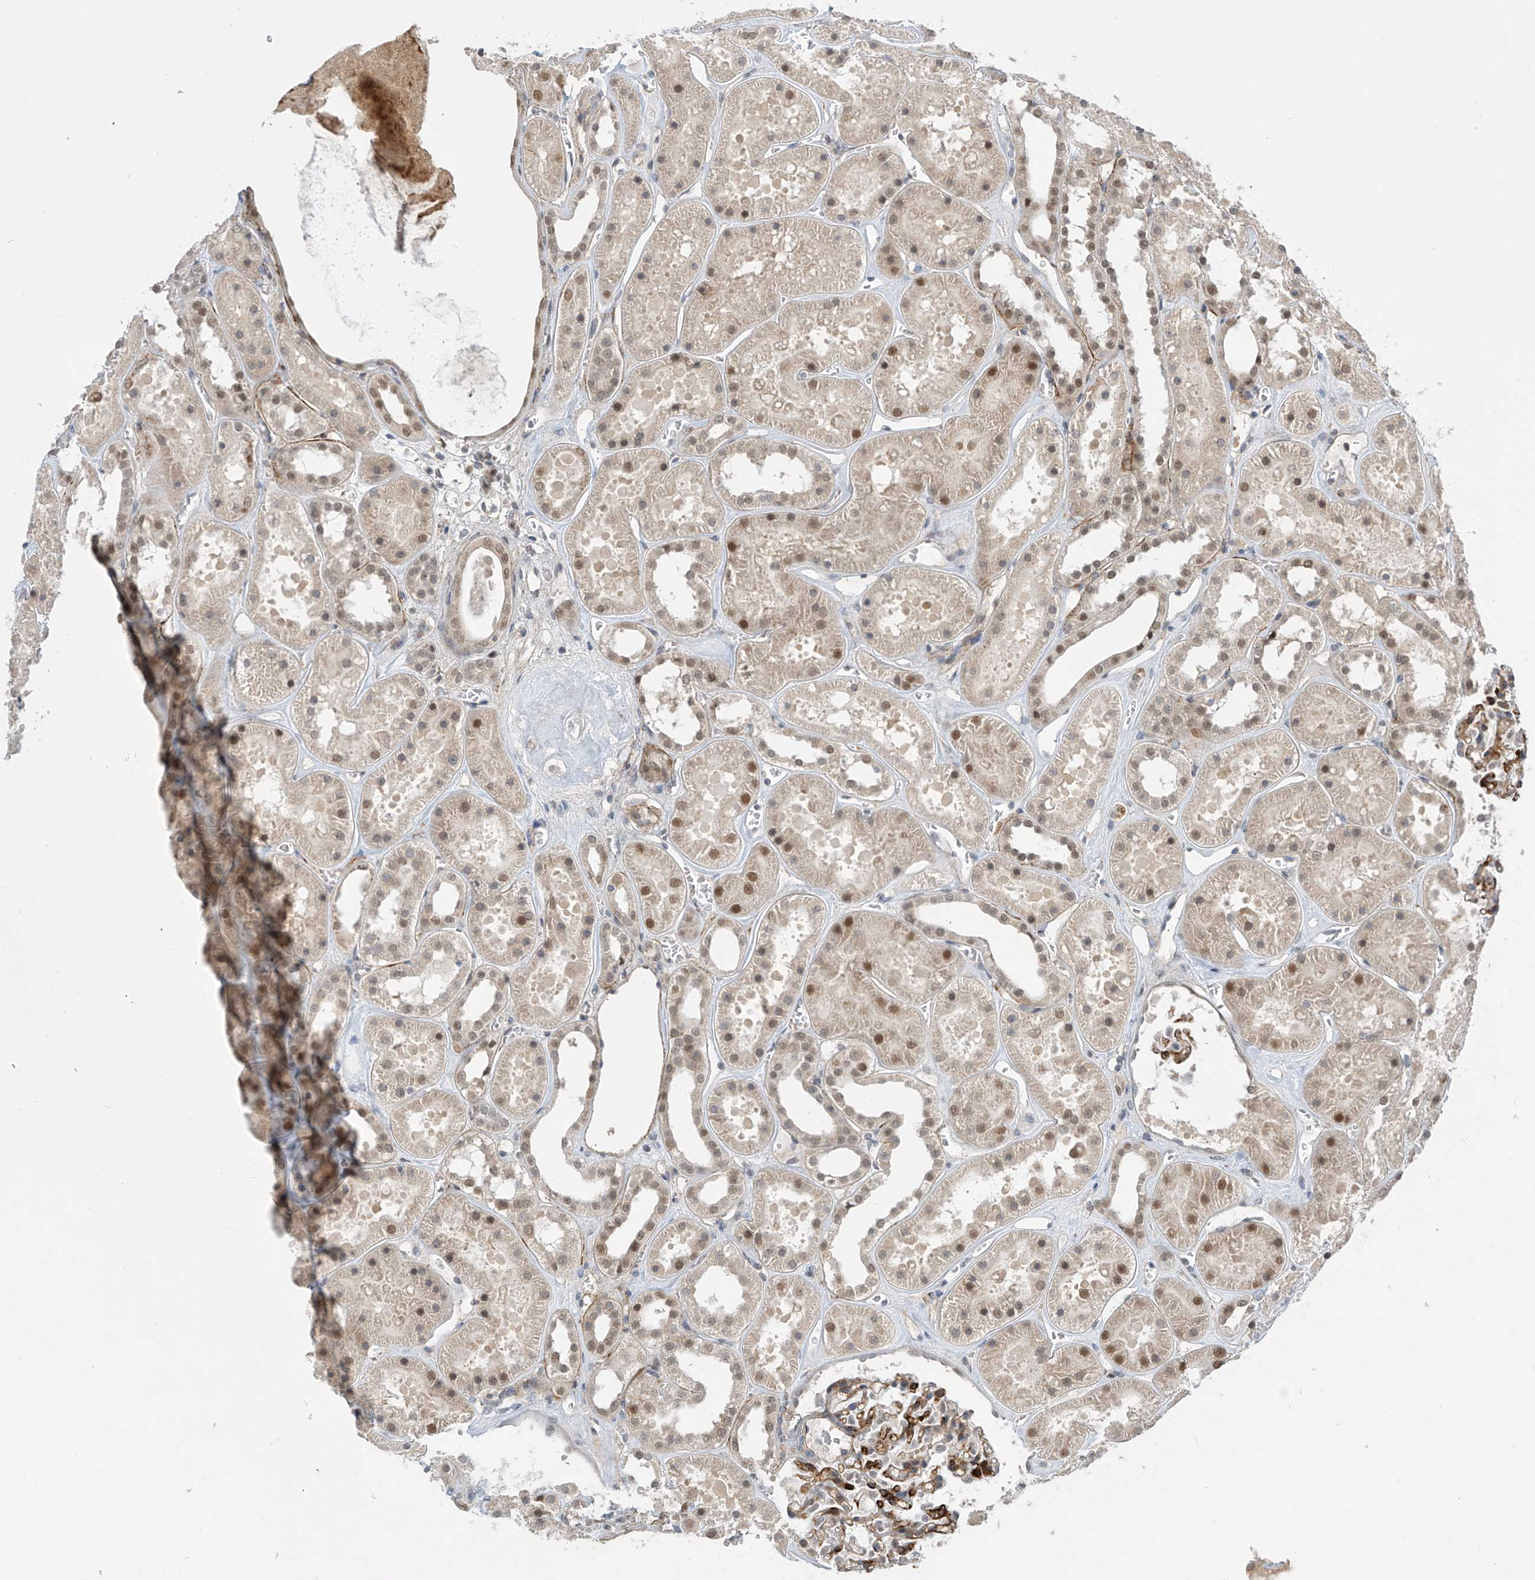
{"staining": {"intensity": "negative", "quantity": "none", "location": "none"}, "tissue": "kidney", "cell_type": "Cells in glomeruli", "image_type": "normal", "snomed": [{"axis": "morphology", "description": "Normal tissue, NOS"}, {"axis": "topography", "description": "Kidney"}], "caption": "Immunohistochemistry of benign kidney exhibits no expression in cells in glomeruli. (DAB immunohistochemistry with hematoxylin counter stain).", "gene": "LAGE3", "patient": {"sex": "female", "age": 41}}